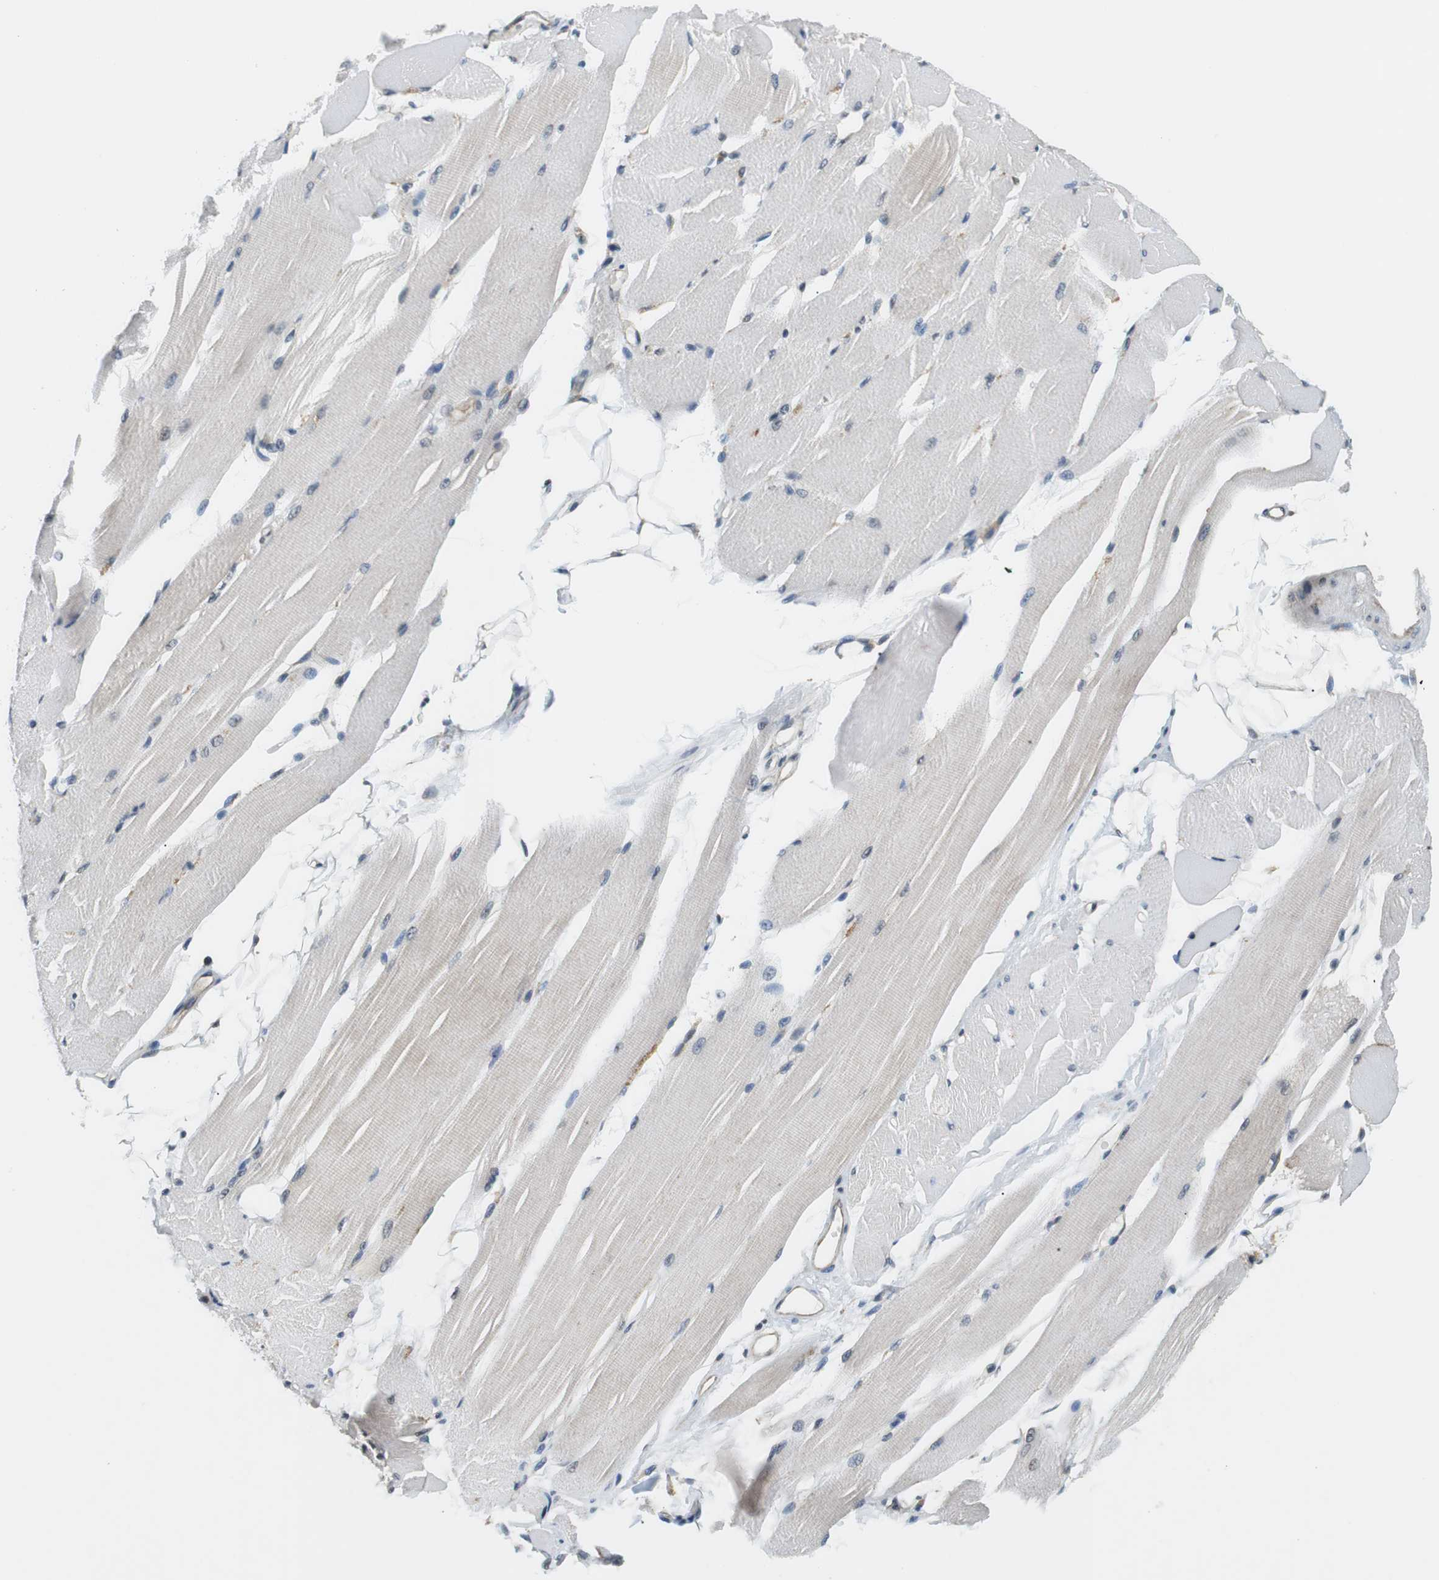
{"staining": {"intensity": "weak", "quantity": "25%-75%", "location": "nuclear"}, "tissue": "skeletal muscle", "cell_type": "Myocytes", "image_type": "normal", "snomed": [{"axis": "morphology", "description": "Normal tissue, NOS"}, {"axis": "topography", "description": "Skeletal muscle"}, {"axis": "topography", "description": "Peripheral nerve tissue"}], "caption": "Weak nuclear protein staining is seen in approximately 25%-75% of myocytes in skeletal muscle. (Stains: DAB (3,3'-diaminobenzidine) in brown, nuclei in blue, Microscopy: brightfield microscopy at high magnification).", "gene": "CSNK2B", "patient": {"sex": "female", "age": 84}}